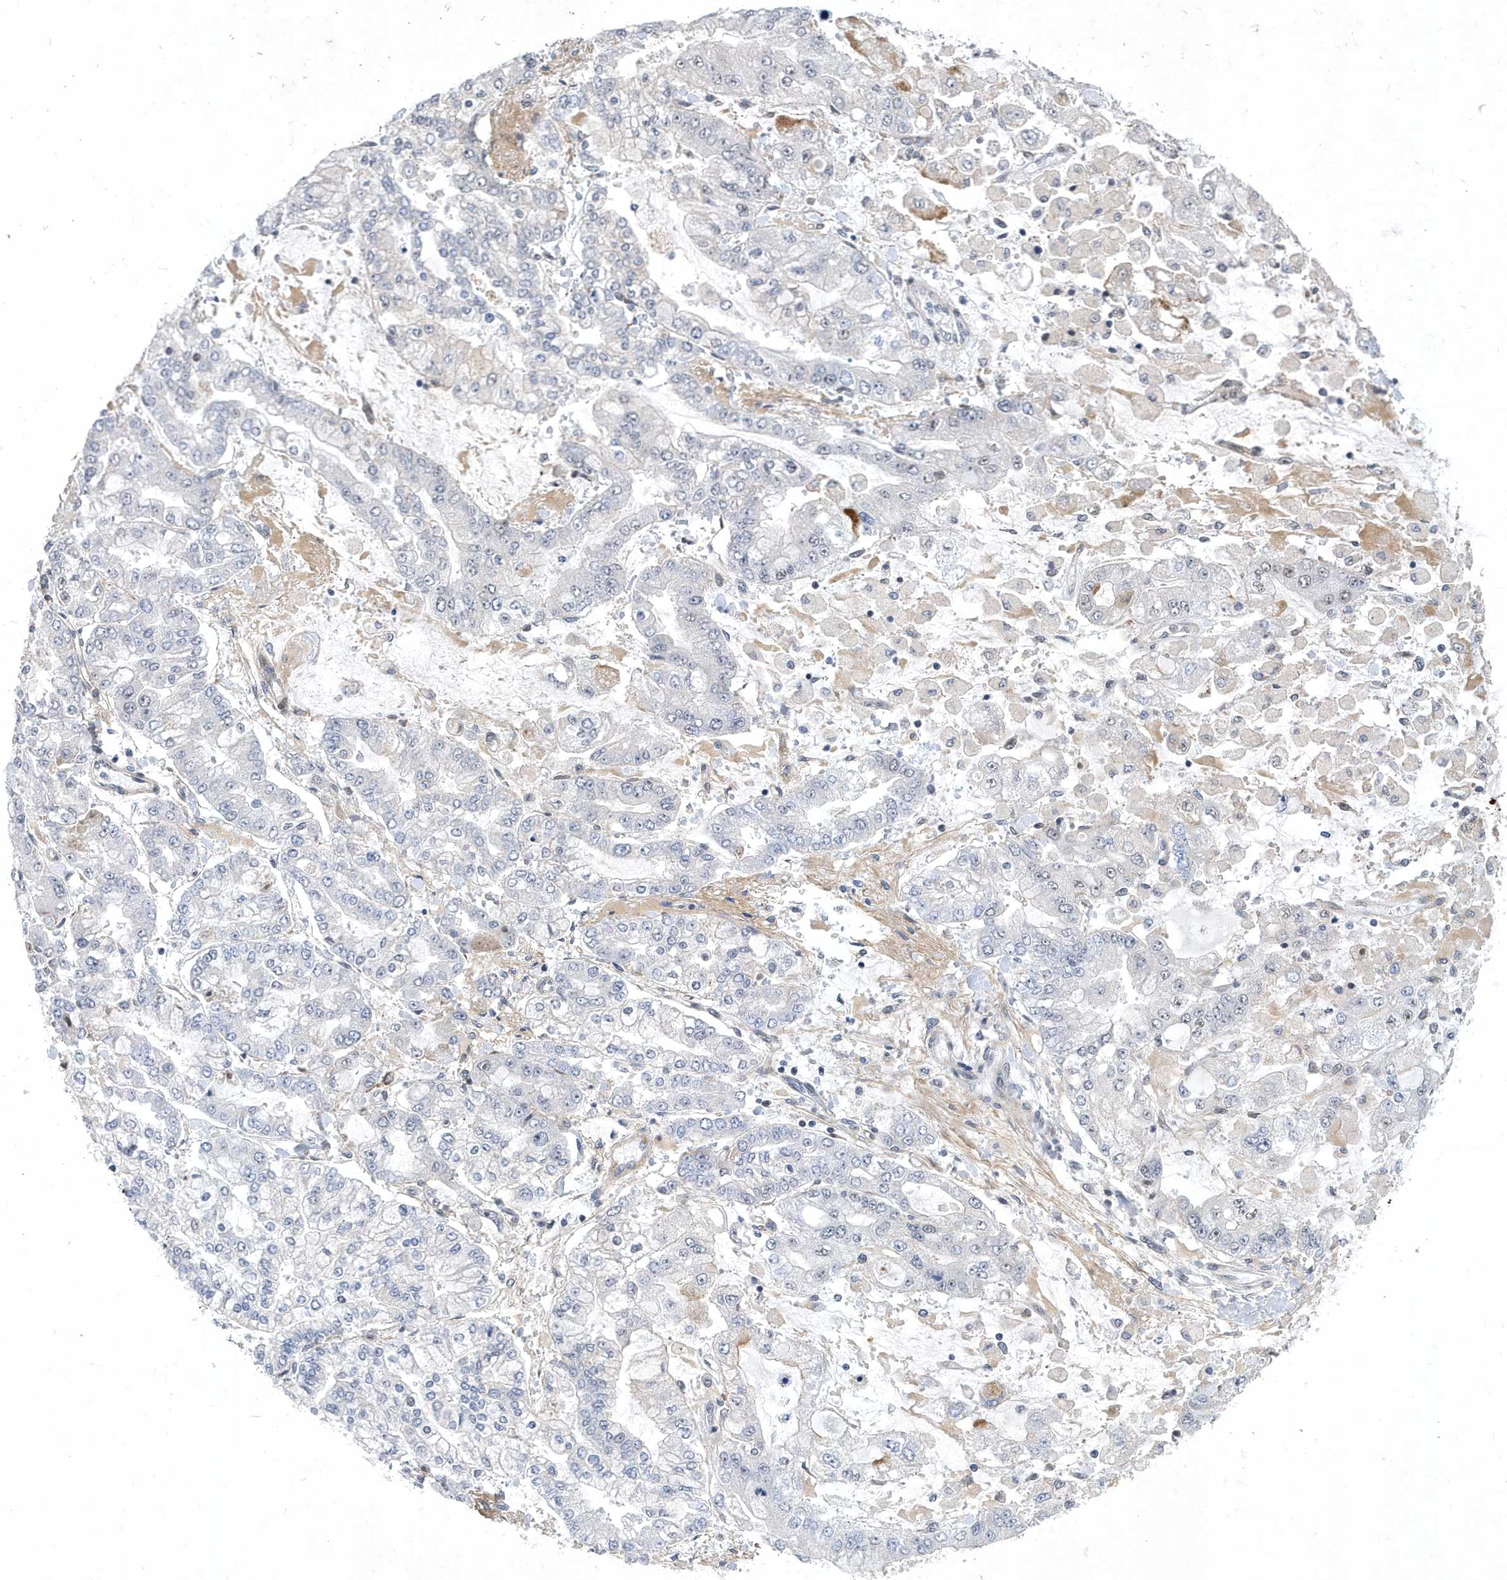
{"staining": {"intensity": "negative", "quantity": "none", "location": "none"}, "tissue": "stomach cancer", "cell_type": "Tumor cells", "image_type": "cancer", "snomed": [{"axis": "morphology", "description": "Normal tissue, NOS"}, {"axis": "morphology", "description": "Adenocarcinoma, NOS"}, {"axis": "topography", "description": "Stomach, upper"}, {"axis": "topography", "description": "Stomach"}], "caption": "High power microscopy micrograph of an immunohistochemistry image of stomach cancer (adenocarcinoma), revealing no significant staining in tumor cells.", "gene": "FAM217A", "patient": {"sex": "male", "age": 76}}